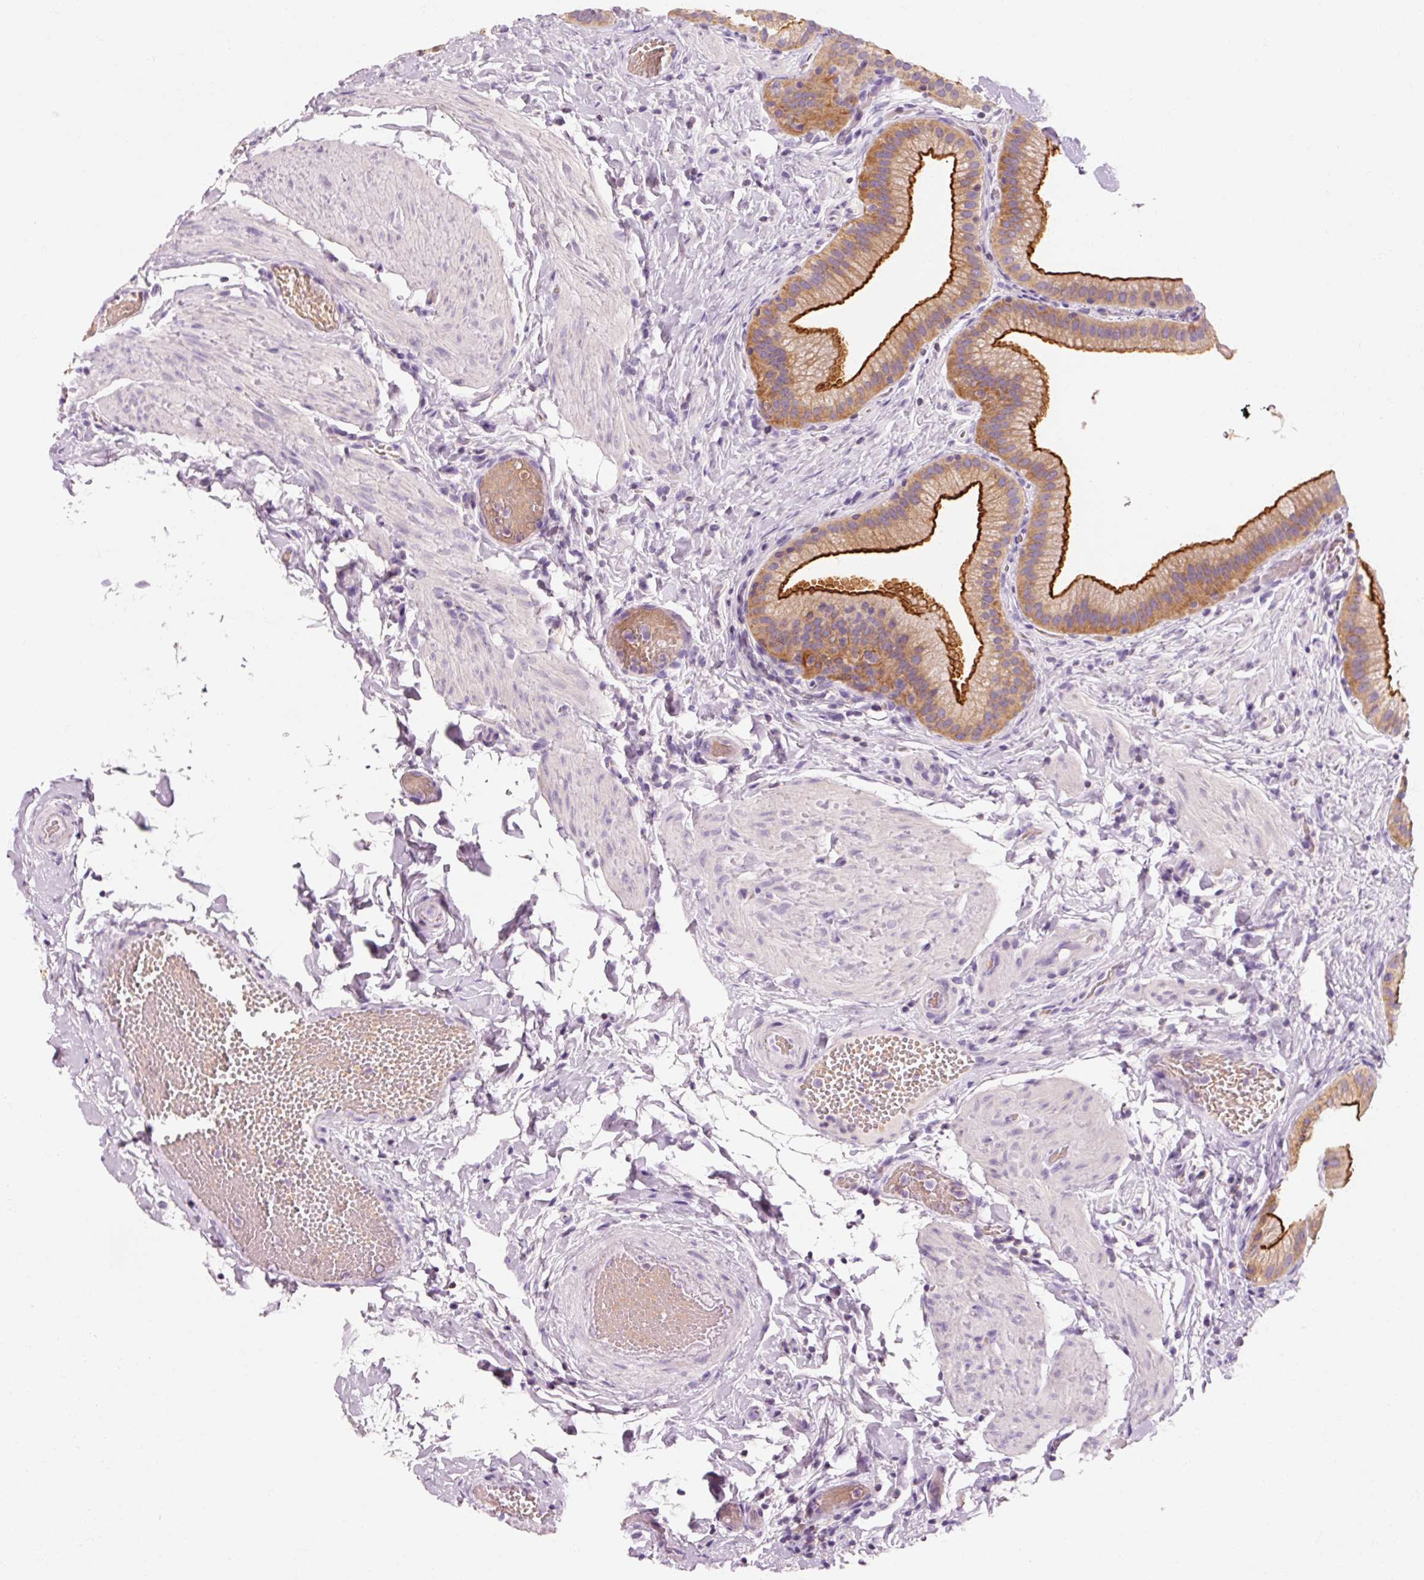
{"staining": {"intensity": "strong", "quantity": ">75%", "location": "cytoplasmic/membranous"}, "tissue": "gallbladder", "cell_type": "Glandular cells", "image_type": "normal", "snomed": [{"axis": "morphology", "description": "Normal tissue, NOS"}, {"axis": "topography", "description": "Gallbladder"}], "caption": "Protein staining by immunohistochemistry reveals strong cytoplasmic/membranous positivity in about >75% of glandular cells in benign gallbladder. (Stains: DAB (3,3'-diaminobenzidine) in brown, nuclei in blue, Microscopy: brightfield microscopy at high magnification).", "gene": "OR8K1", "patient": {"sex": "female", "age": 63}}